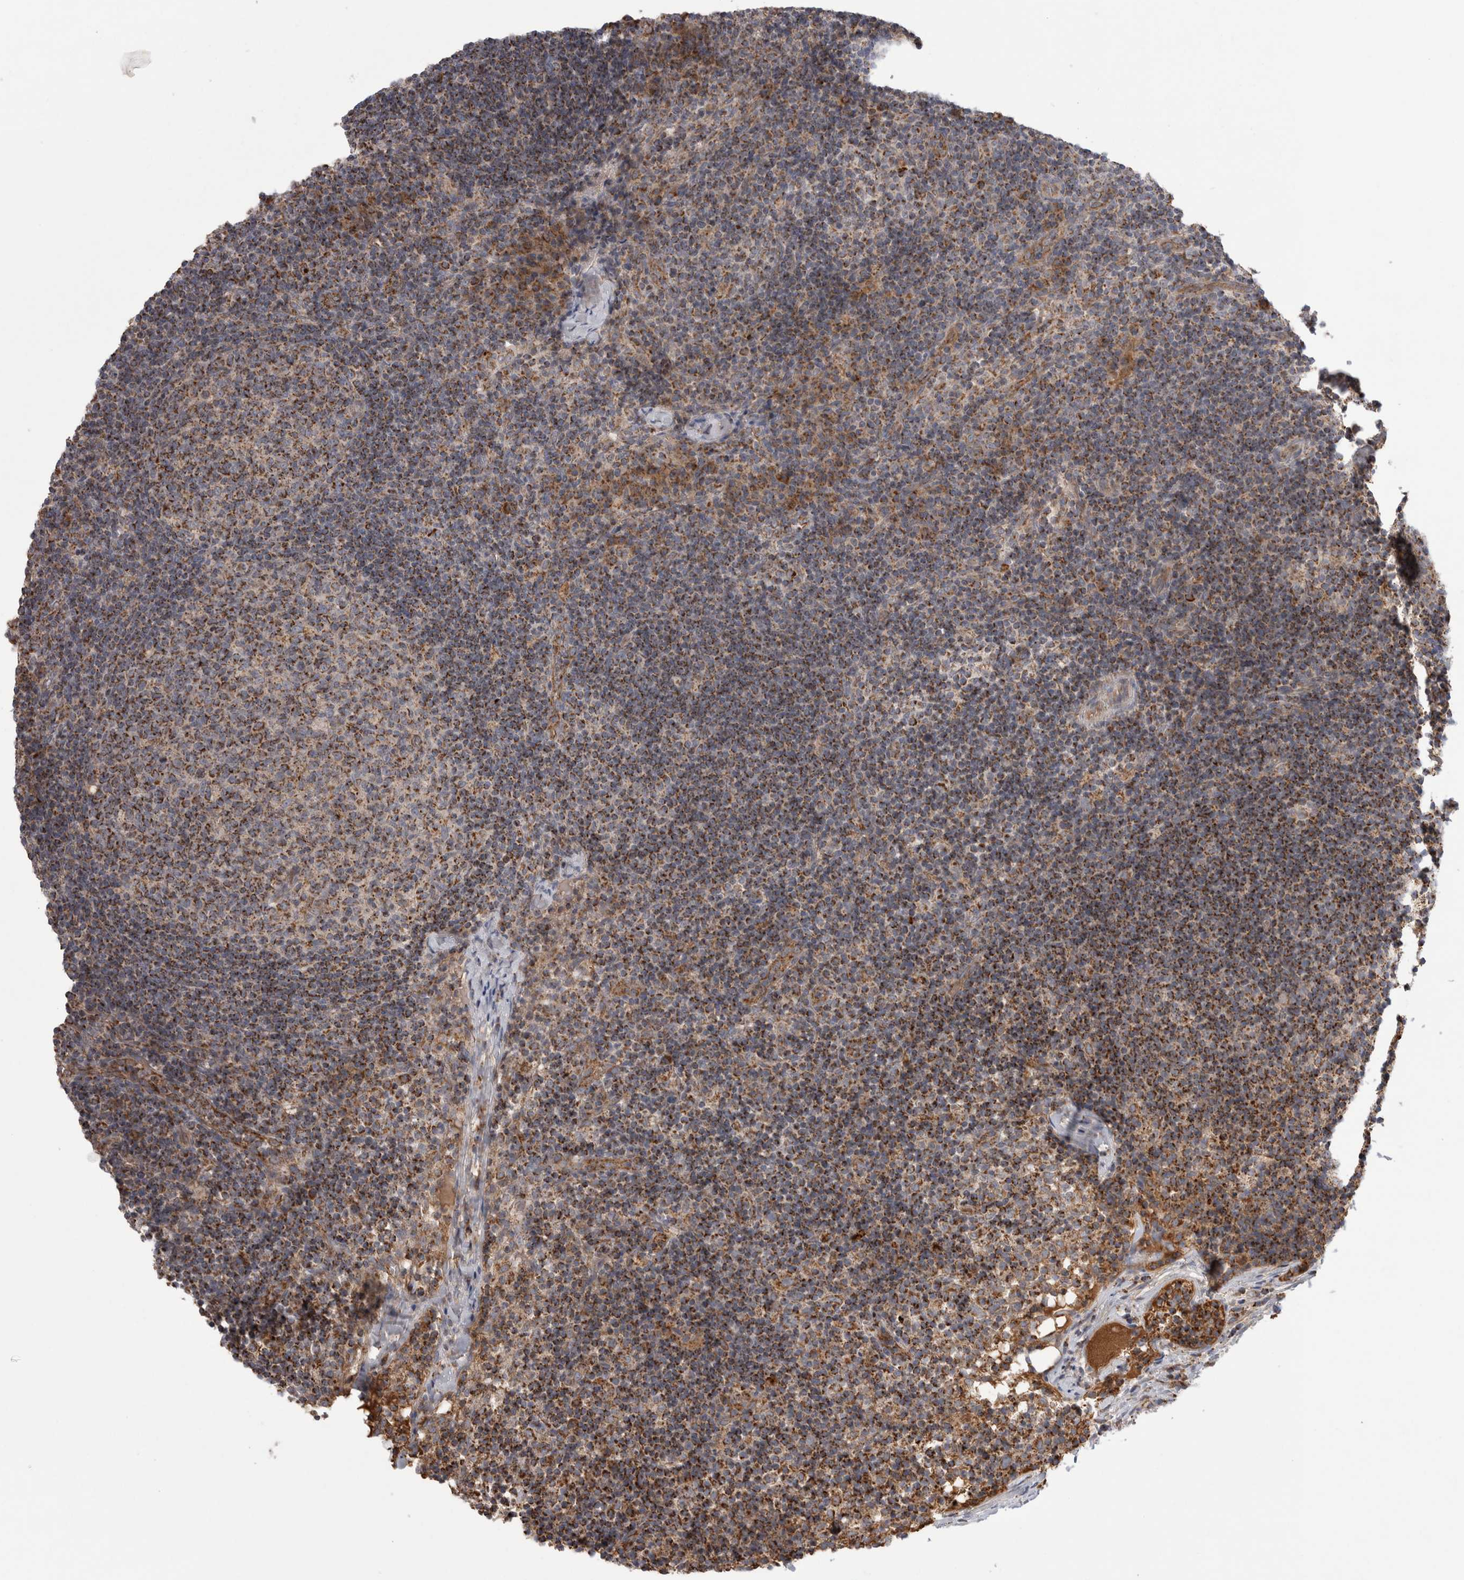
{"staining": {"intensity": "moderate", "quantity": ">75%", "location": "cytoplasmic/membranous"}, "tissue": "lymph node", "cell_type": "Germinal center cells", "image_type": "normal", "snomed": [{"axis": "morphology", "description": "Normal tissue, NOS"}, {"axis": "morphology", "description": "Inflammation, NOS"}, {"axis": "topography", "description": "Lymph node"}], "caption": "Protein expression analysis of benign human lymph node reveals moderate cytoplasmic/membranous staining in about >75% of germinal center cells.", "gene": "DARS2", "patient": {"sex": "male", "age": 55}}